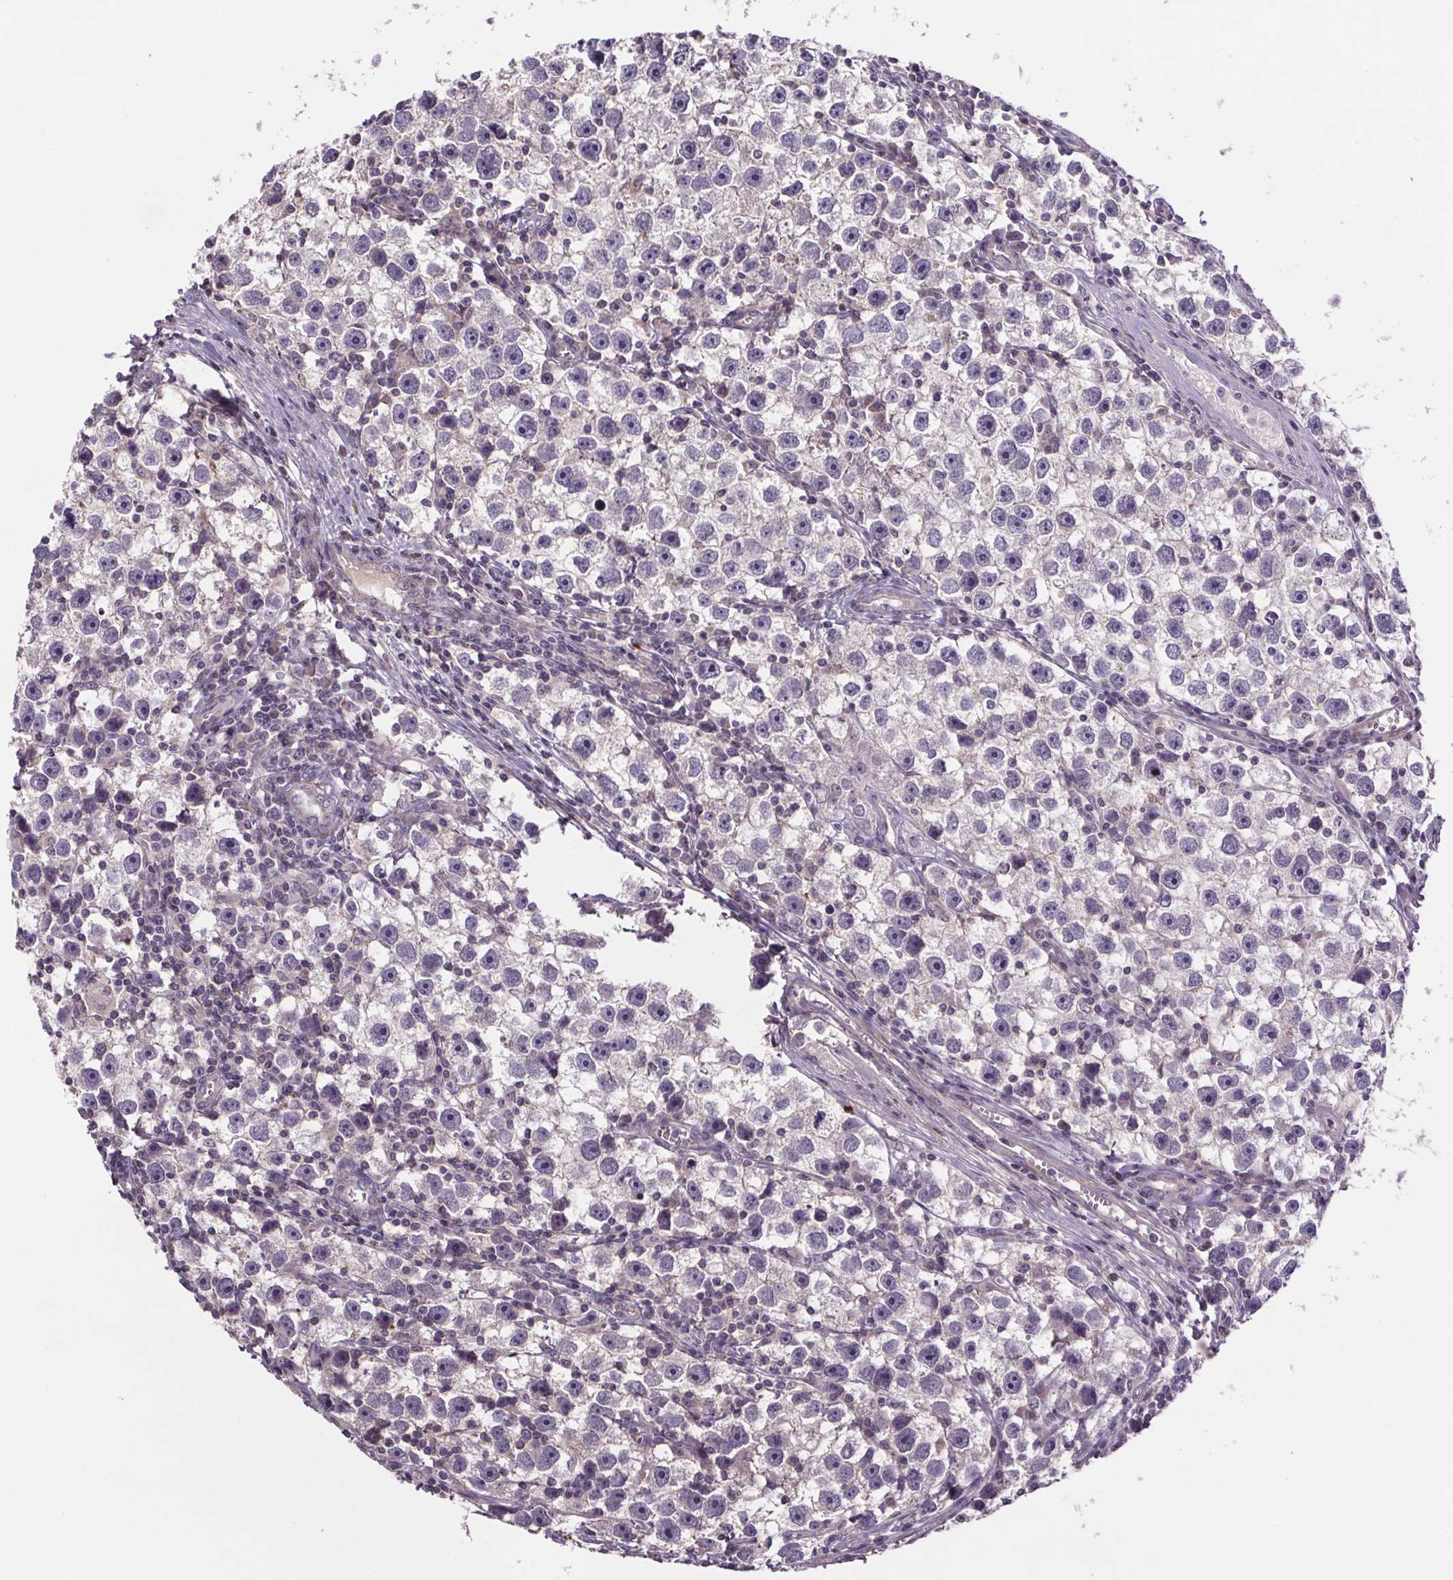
{"staining": {"intensity": "negative", "quantity": "none", "location": "none"}, "tissue": "testis cancer", "cell_type": "Tumor cells", "image_type": "cancer", "snomed": [{"axis": "morphology", "description": "Seminoma, NOS"}, {"axis": "topography", "description": "Testis"}], "caption": "An image of seminoma (testis) stained for a protein exhibits no brown staining in tumor cells.", "gene": "CLN3", "patient": {"sex": "male", "age": 30}}